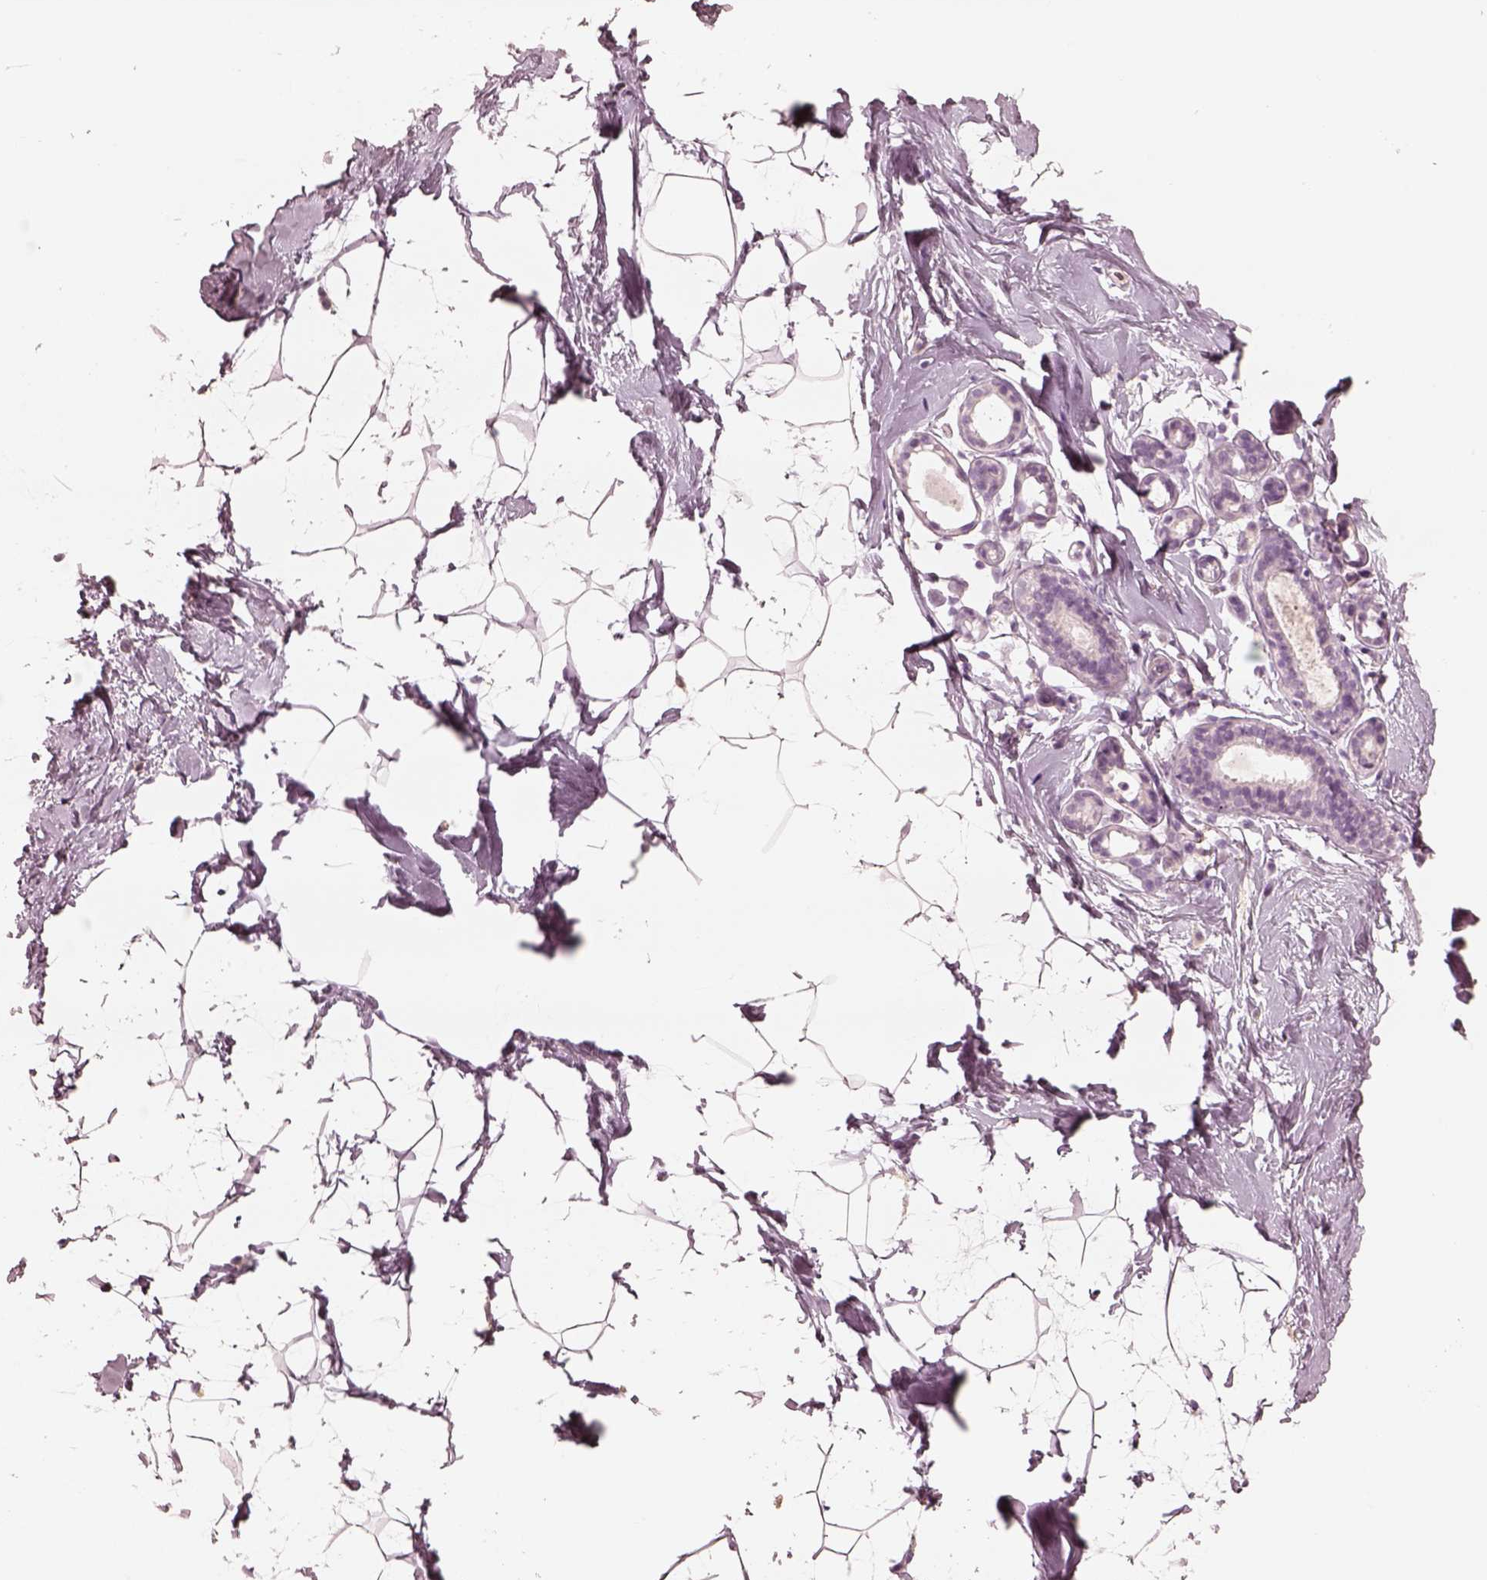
{"staining": {"intensity": "negative", "quantity": "none", "location": "none"}, "tissue": "breast", "cell_type": "Adipocytes", "image_type": "normal", "snomed": [{"axis": "morphology", "description": "Normal tissue, NOS"}, {"axis": "topography", "description": "Breast"}], "caption": "The image demonstrates no staining of adipocytes in unremarkable breast.", "gene": "DNAAF9", "patient": {"sex": "female", "age": 32}}